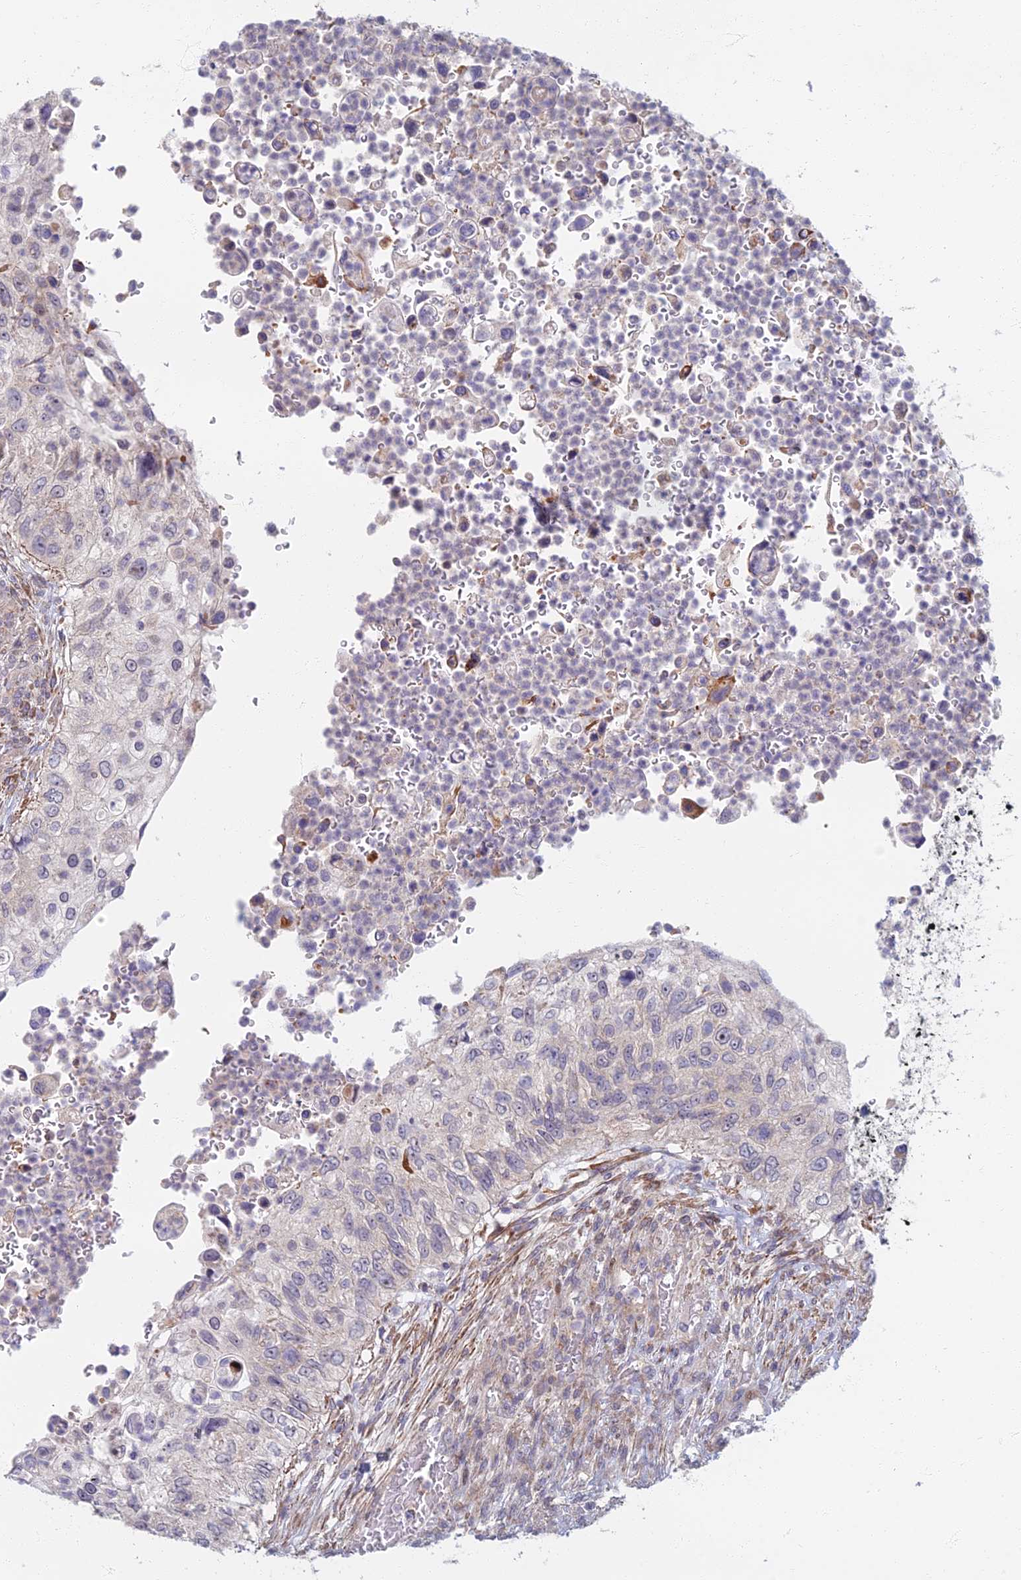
{"staining": {"intensity": "negative", "quantity": "none", "location": "none"}, "tissue": "urothelial cancer", "cell_type": "Tumor cells", "image_type": "cancer", "snomed": [{"axis": "morphology", "description": "Urothelial carcinoma, High grade"}, {"axis": "topography", "description": "Urinary bladder"}], "caption": "Tumor cells are negative for brown protein staining in high-grade urothelial carcinoma. Brightfield microscopy of IHC stained with DAB (3,3'-diaminobenzidine) (brown) and hematoxylin (blue), captured at high magnification.", "gene": "C15orf40", "patient": {"sex": "female", "age": 60}}